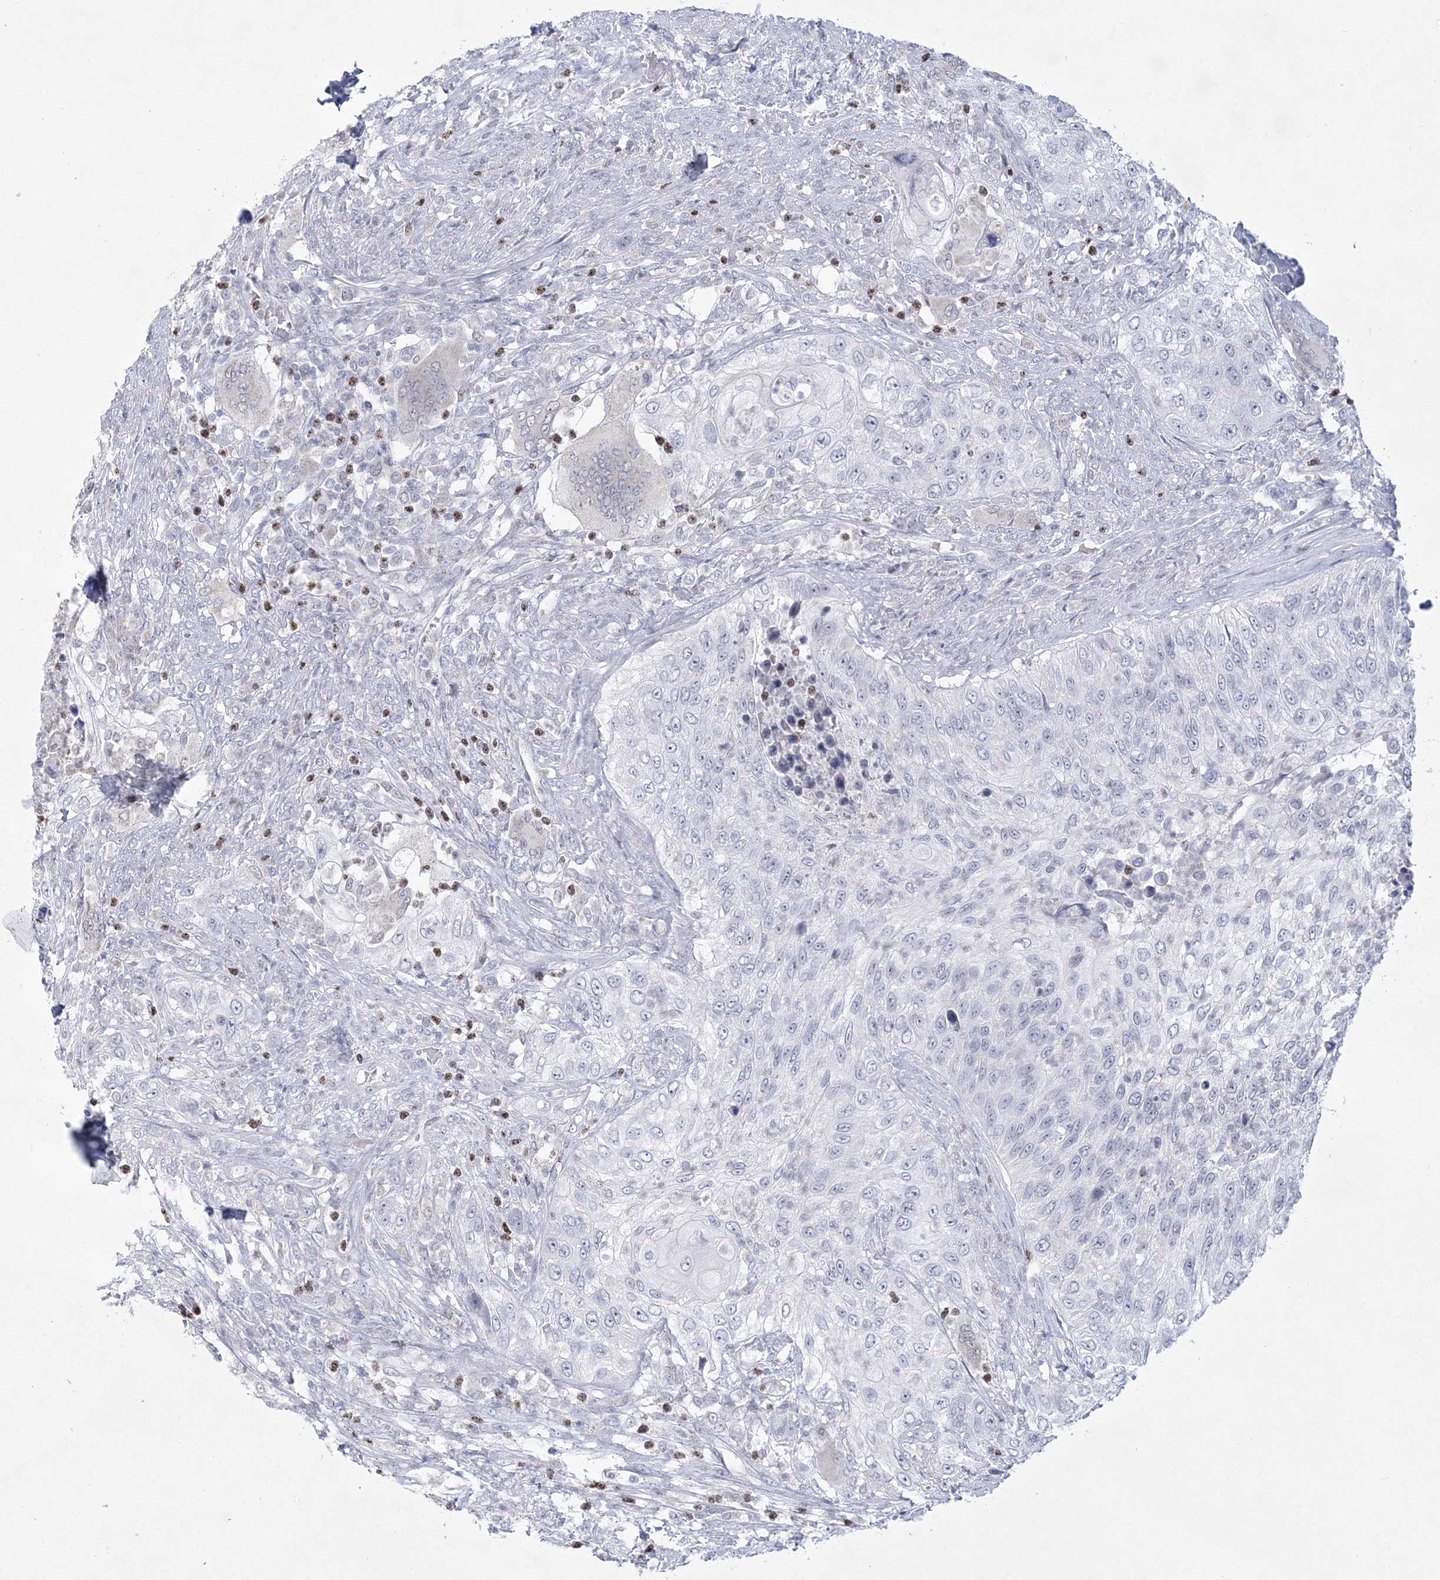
{"staining": {"intensity": "negative", "quantity": "none", "location": "none"}, "tissue": "urothelial cancer", "cell_type": "Tumor cells", "image_type": "cancer", "snomed": [{"axis": "morphology", "description": "Urothelial carcinoma, High grade"}, {"axis": "topography", "description": "Urinary bladder"}], "caption": "There is no significant staining in tumor cells of urothelial cancer.", "gene": "WDR27", "patient": {"sex": "female", "age": 60}}